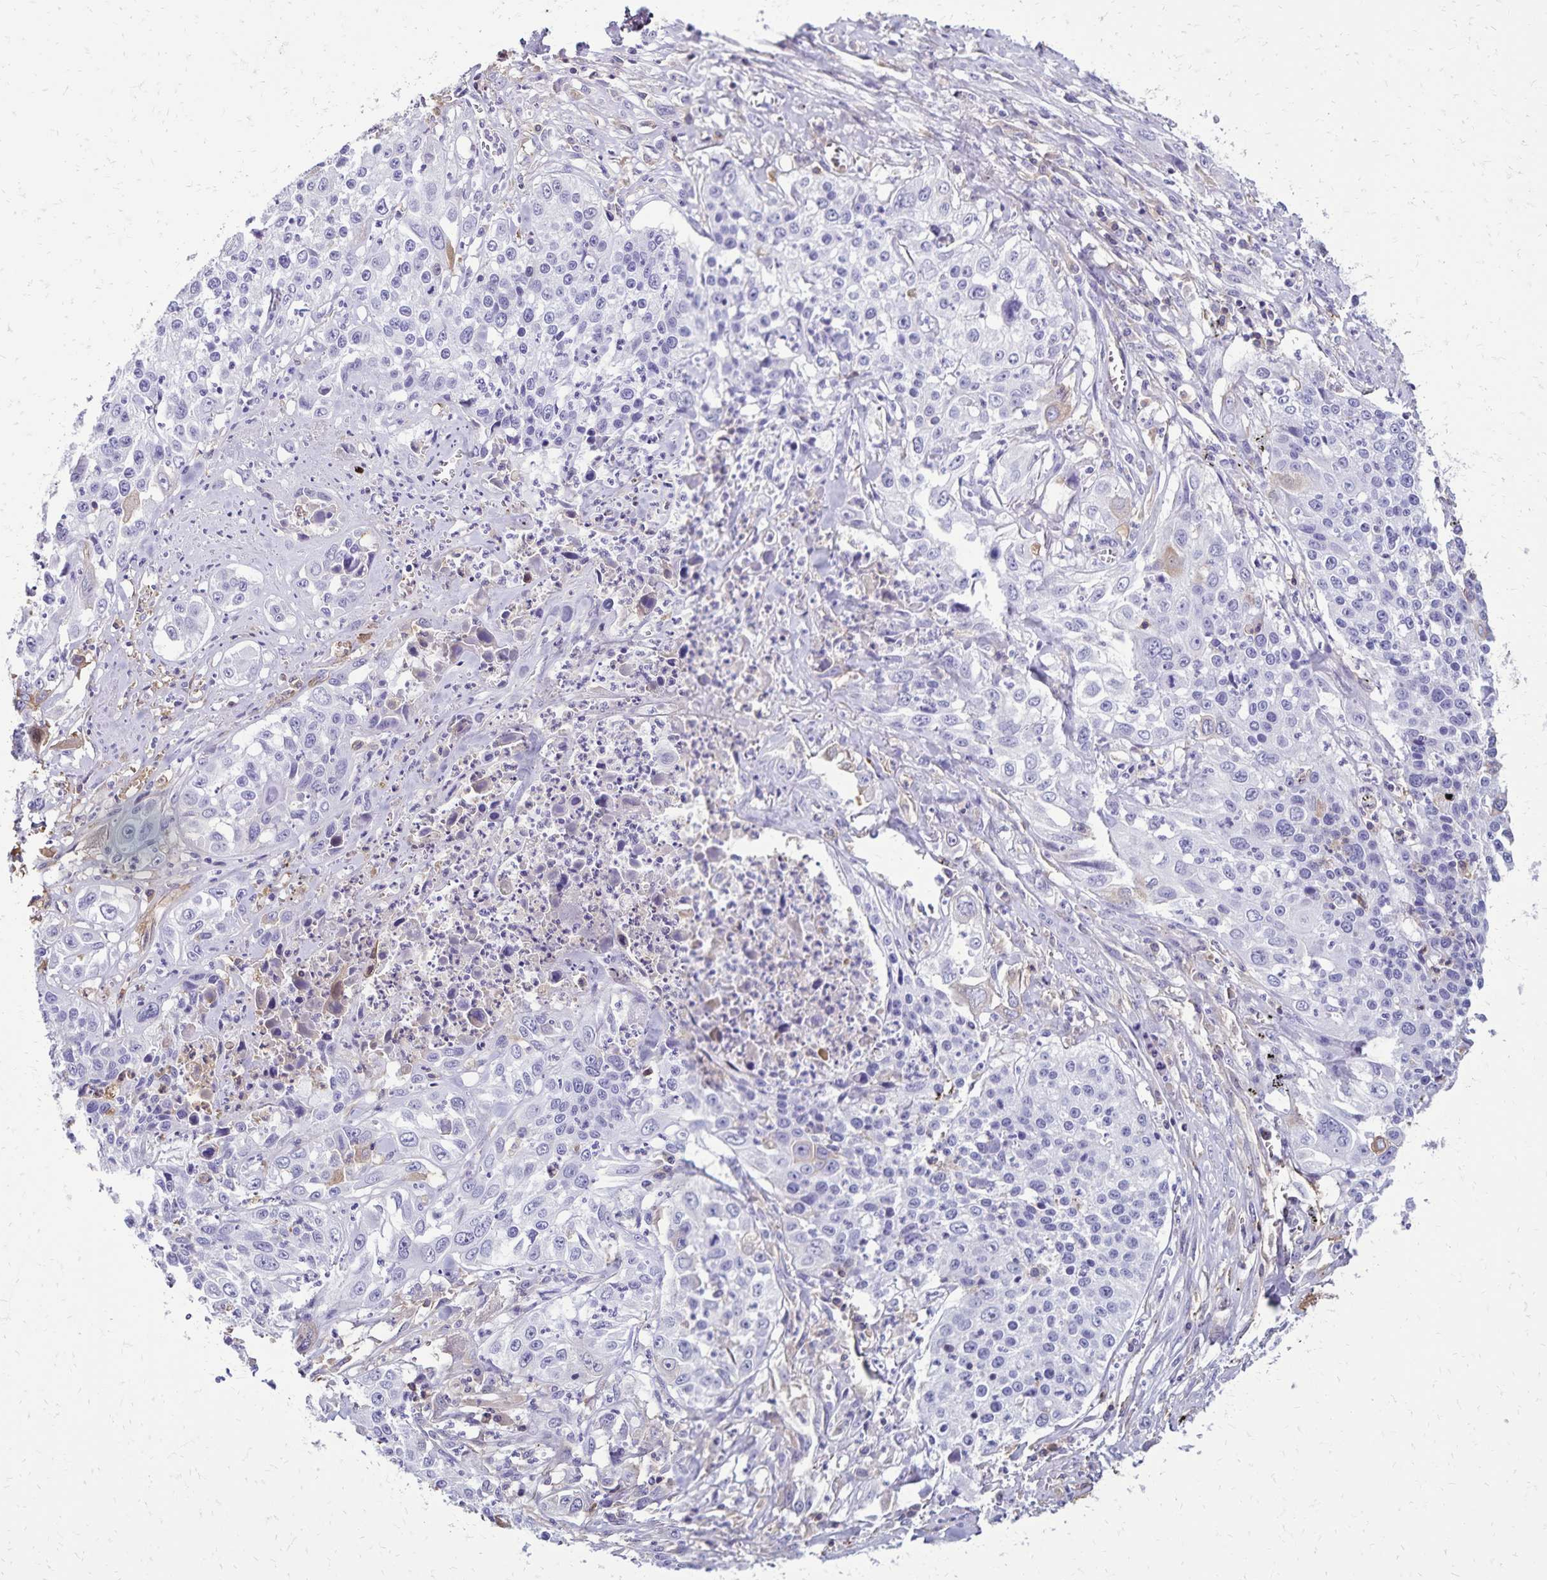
{"staining": {"intensity": "negative", "quantity": "none", "location": "none"}, "tissue": "lung cancer", "cell_type": "Tumor cells", "image_type": "cancer", "snomed": [{"axis": "morphology", "description": "Squamous cell carcinoma, NOS"}, {"axis": "morphology", "description": "Squamous cell carcinoma, metastatic, NOS"}, {"axis": "topography", "description": "Lung"}, {"axis": "topography", "description": "Pleura, NOS"}], "caption": "High power microscopy micrograph of an immunohistochemistry histopathology image of lung squamous cell carcinoma, revealing no significant expression in tumor cells. (DAB (3,3'-diaminobenzidine) immunohistochemistry, high magnification).", "gene": "CD27", "patient": {"sex": "male", "age": 72}}